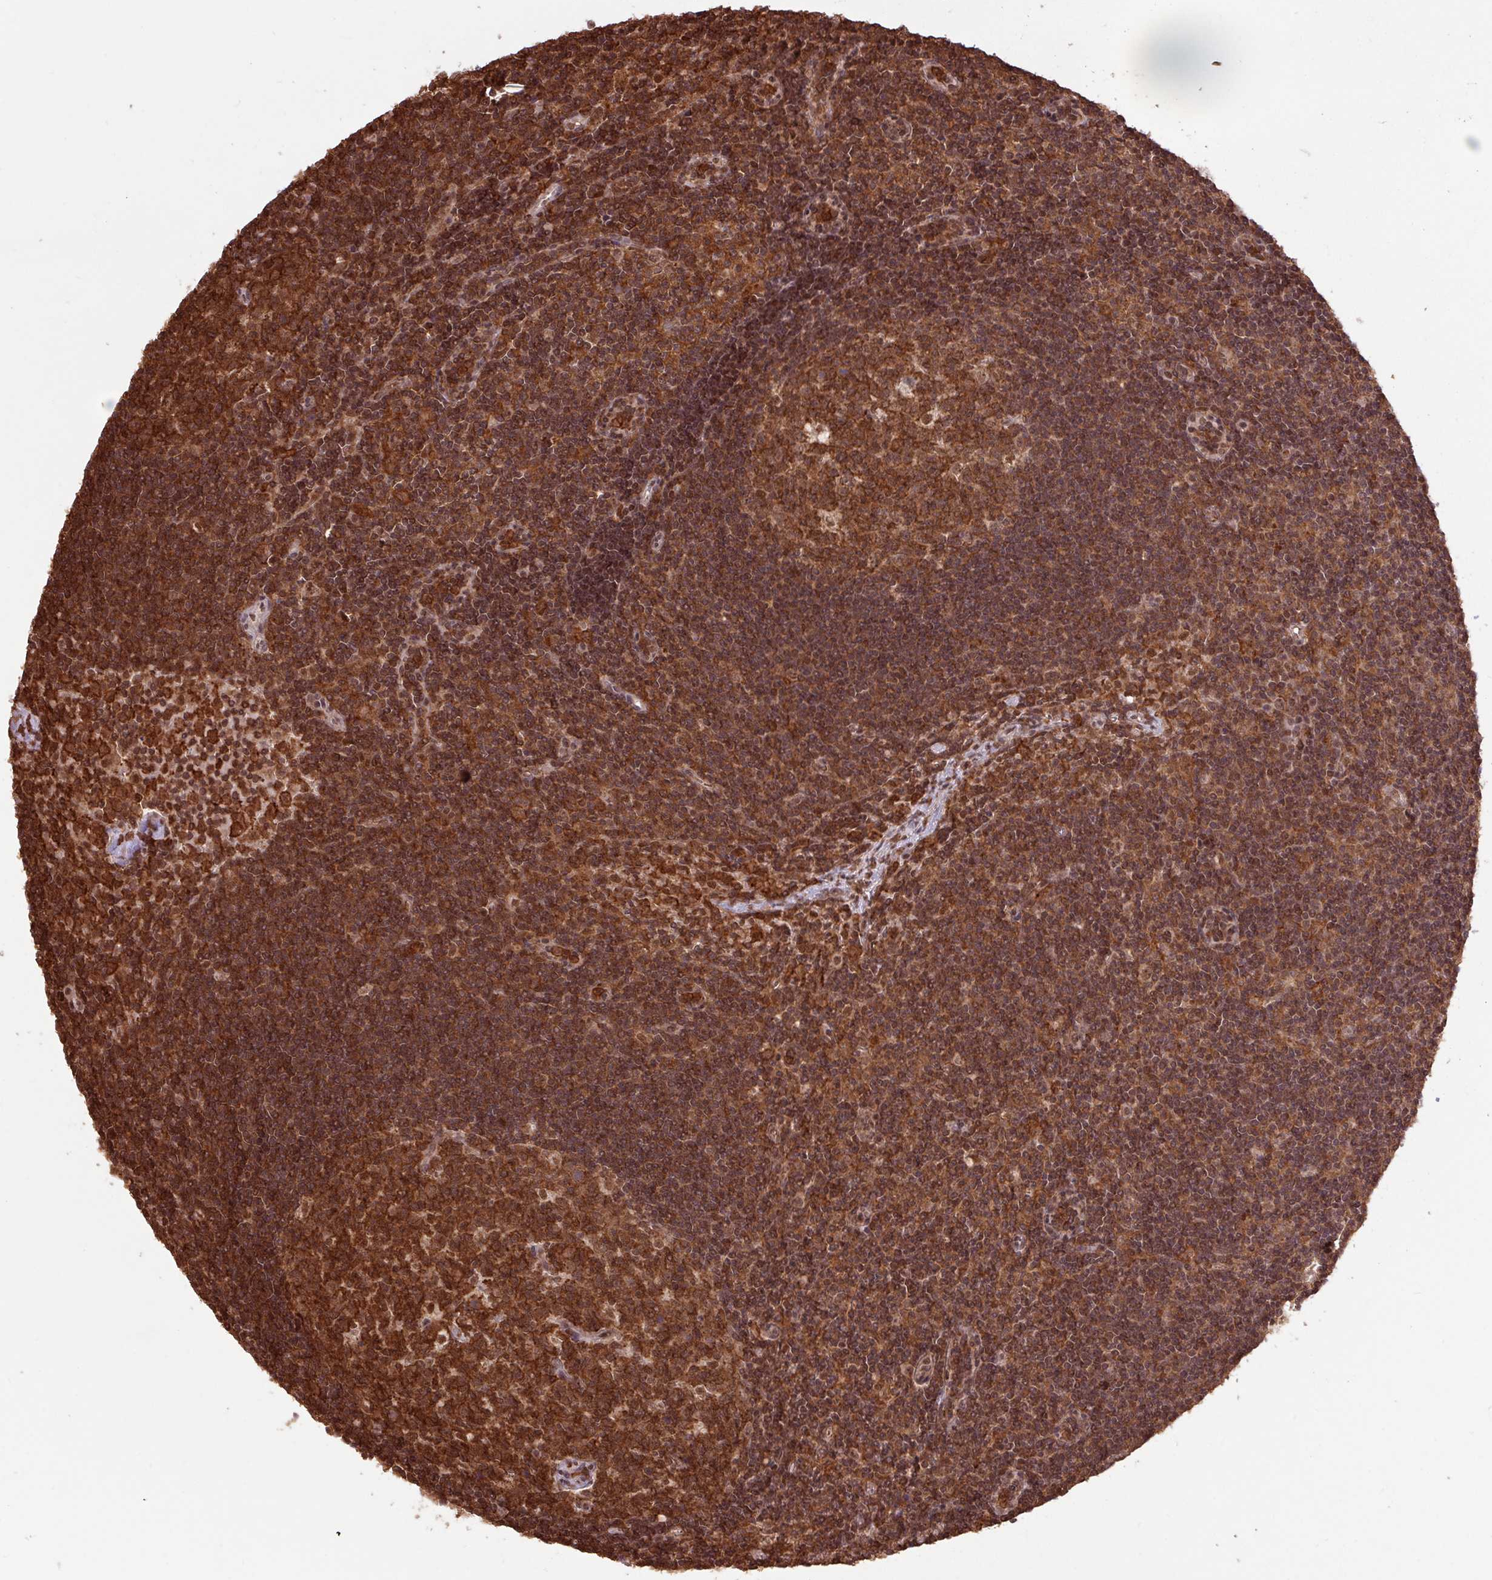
{"staining": {"intensity": "strong", "quantity": ">75%", "location": "cytoplasmic/membranous"}, "tissue": "lymph node", "cell_type": "Germinal center cells", "image_type": "normal", "snomed": [{"axis": "morphology", "description": "Normal tissue, NOS"}, {"axis": "topography", "description": "Lymph node"}], "caption": "DAB (3,3'-diaminobenzidine) immunohistochemical staining of normal human lymph node shows strong cytoplasmic/membranous protein positivity in about >75% of germinal center cells. (DAB (3,3'-diaminobenzidine) IHC, brown staining for protein, blue staining for nuclei).", "gene": "GON7", "patient": {"sex": "female", "age": 29}}